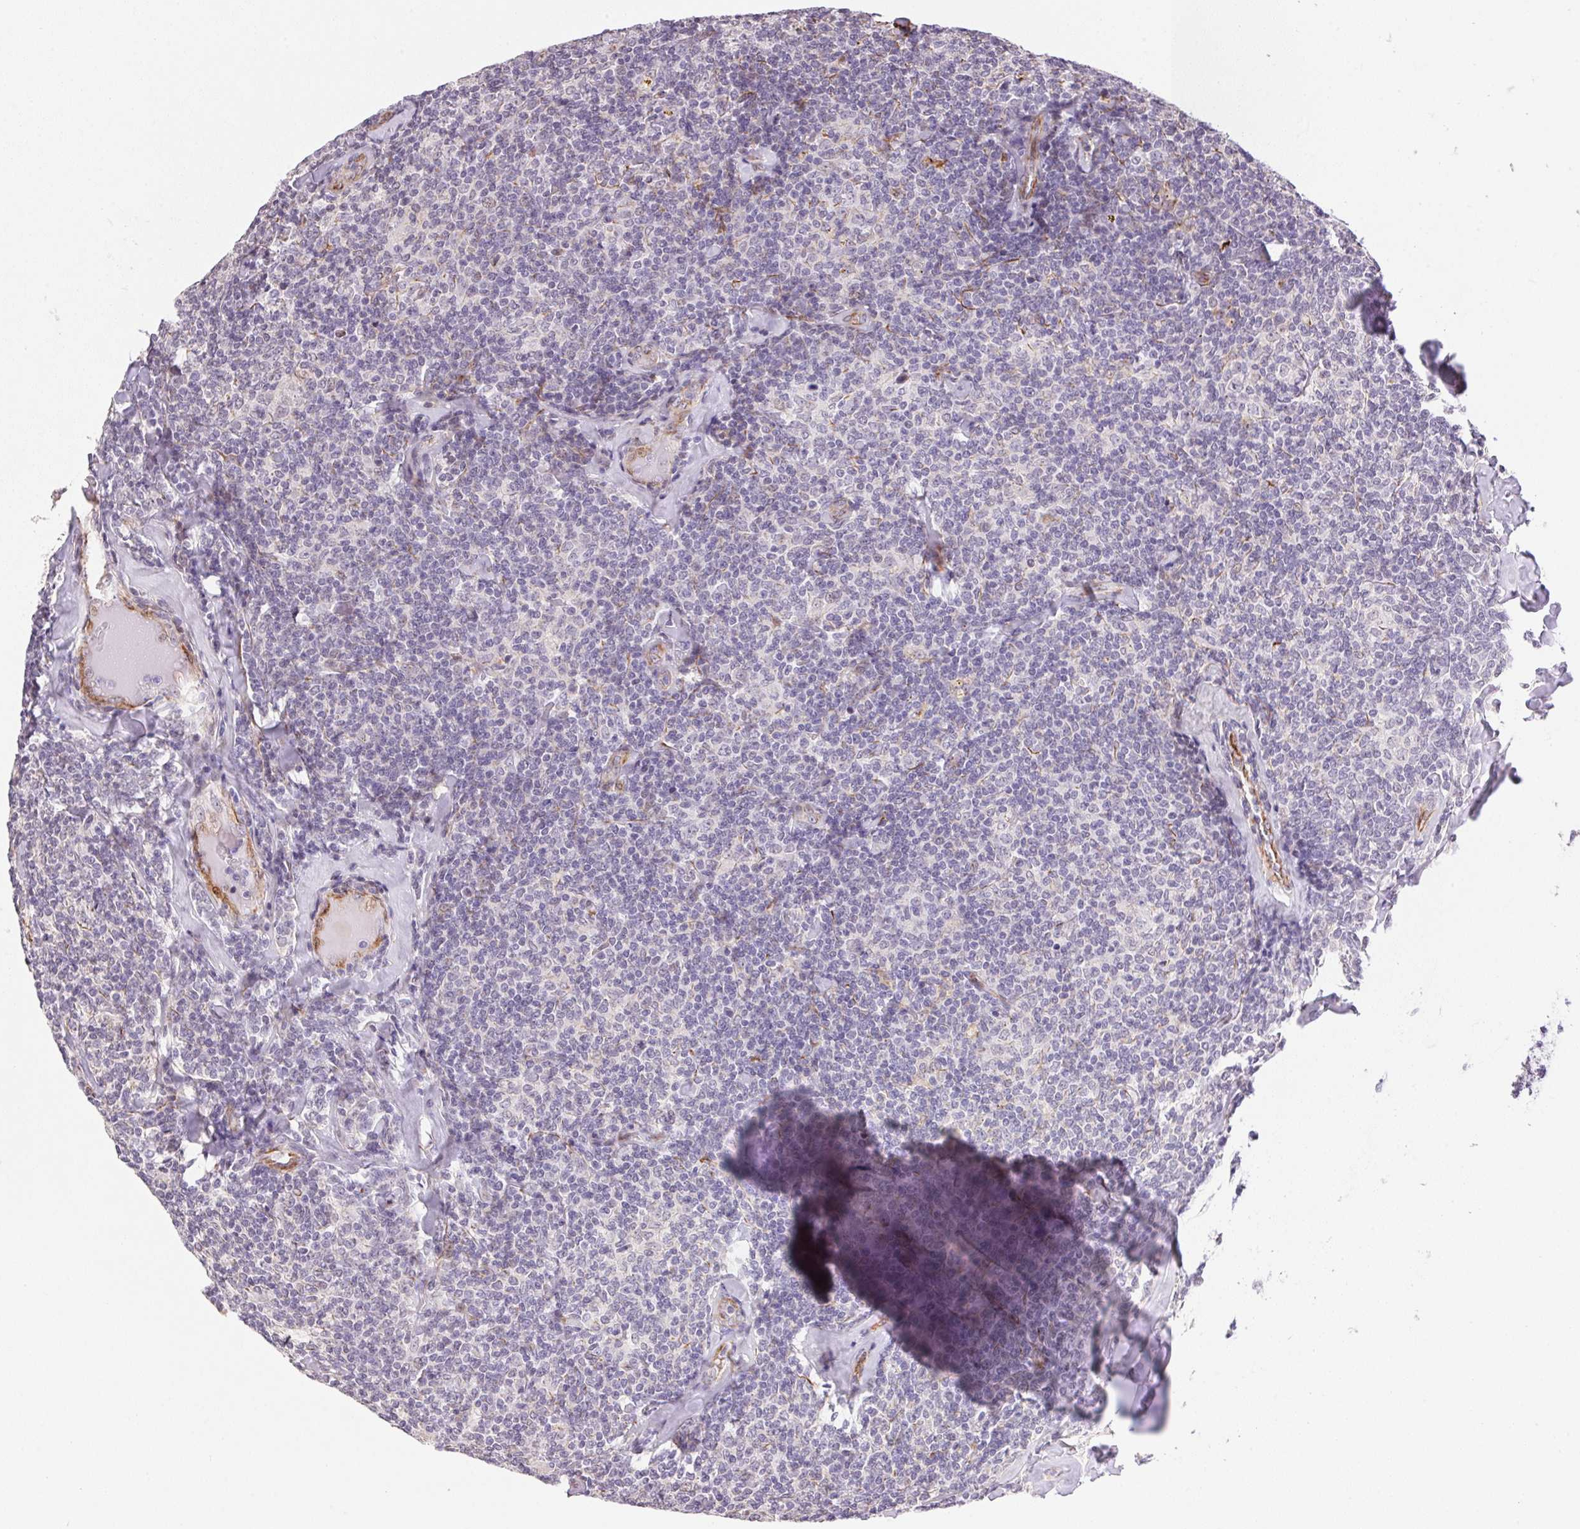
{"staining": {"intensity": "negative", "quantity": "none", "location": "none"}, "tissue": "lymphoma", "cell_type": "Tumor cells", "image_type": "cancer", "snomed": [{"axis": "morphology", "description": "Malignant lymphoma, non-Hodgkin's type, Low grade"}, {"axis": "topography", "description": "Lymph node"}], "caption": "Immunohistochemistry (IHC) image of neoplastic tissue: lymphoma stained with DAB exhibits no significant protein positivity in tumor cells. (Stains: DAB (3,3'-diaminobenzidine) immunohistochemistry (IHC) with hematoxylin counter stain, Microscopy: brightfield microscopy at high magnification).", "gene": "GYG2", "patient": {"sex": "female", "age": 56}}